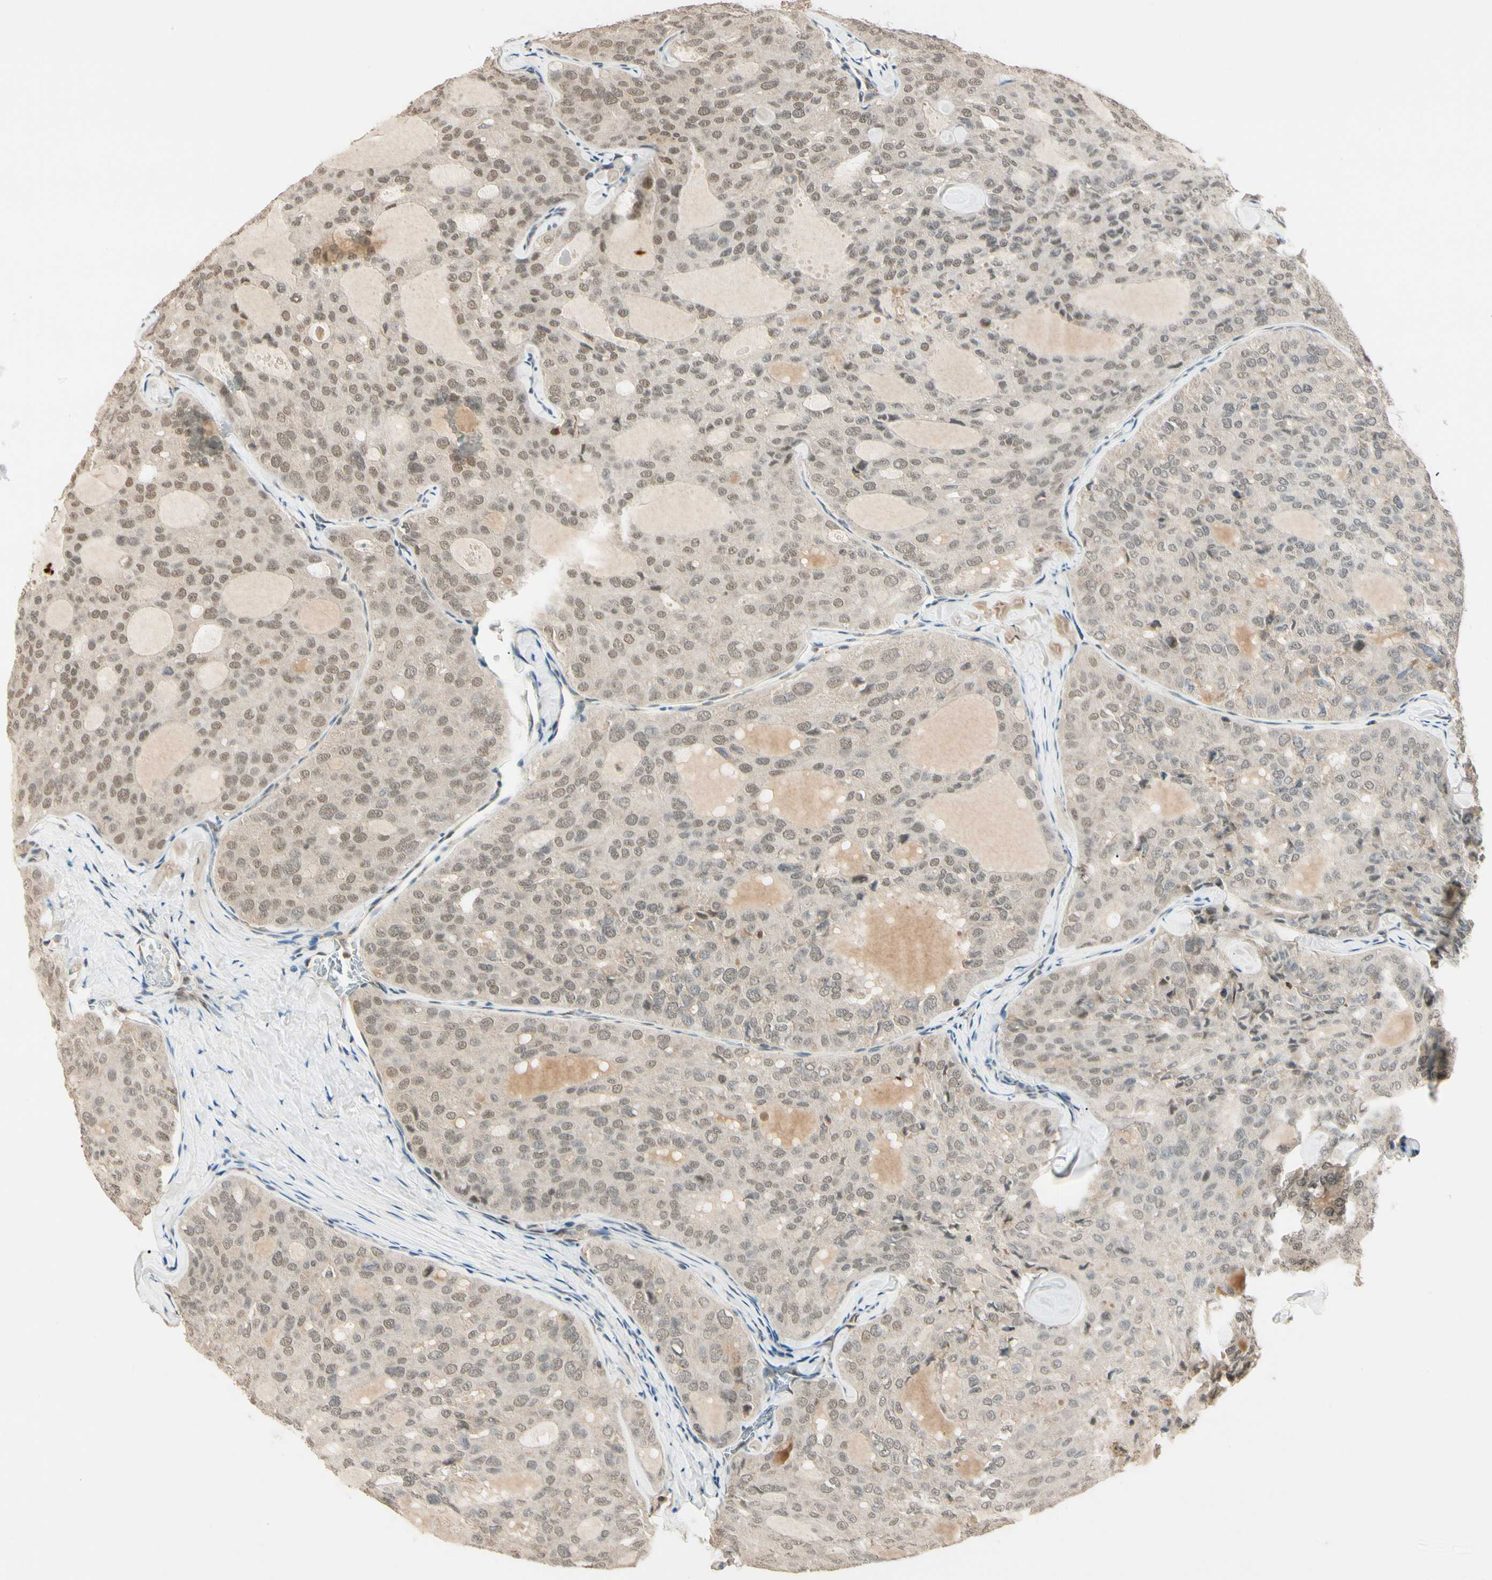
{"staining": {"intensity": "weak", "quantity": ">75%", "location": "cytoplasmic/membranous,nuclear"}, "tissue": "thyroid cancer", "cell_type": "Tumor cells", "image_type": "cancer", "snomed": [{"axis": "morphology", "description": "Follicular adenoma carcinoma, NOS"}, {"axis": "topography", "description": "Thyroid gland"}], "caption": "This is an image of immunohistochemistry staining of thyroid follicular adenoma carcinoma, which shows weak positivity in the cytoplasmic/membranous and nuclear of tumor cells.", "gene": "ZSCAN12", "patient": {"sex": "male", "age": 75}}